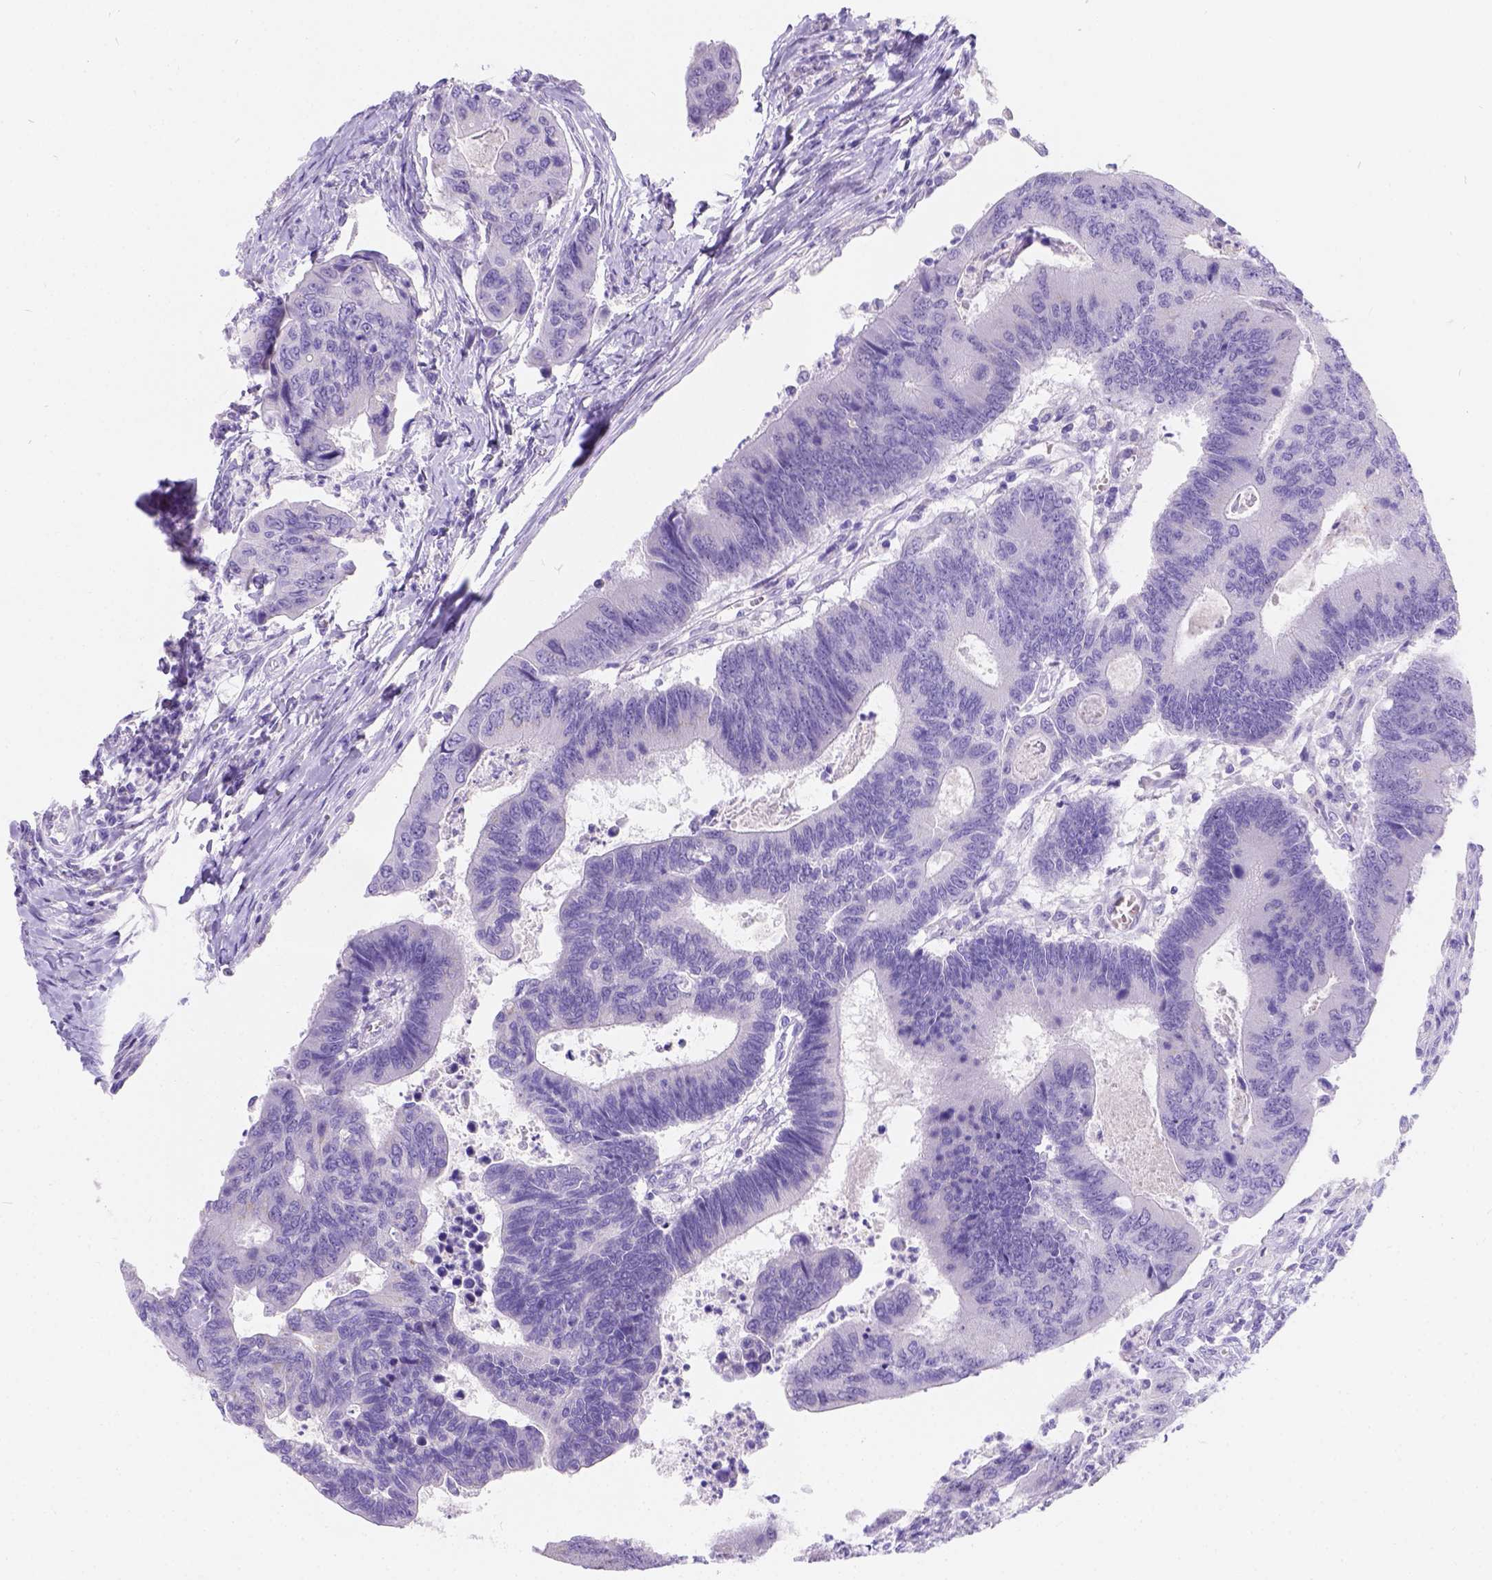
{"staining": {"intensity": "negative", "quantity": "none", "location": "none"}, "tissue": "colorectal cancer", "cell_type": "Tumor cells", "image_type": "cancer", "snomed": [{"axis": "morphology", "description": "Adenocarcinoma, NOS"}, {"axis": "topography", "description": "Colon"}], "caption": "Protein analysis of colorectal cancer demonstrates no significant positivity in tumor cells.", "gene": "PHF7", "patient": {"sex": "female", "age": 67}}